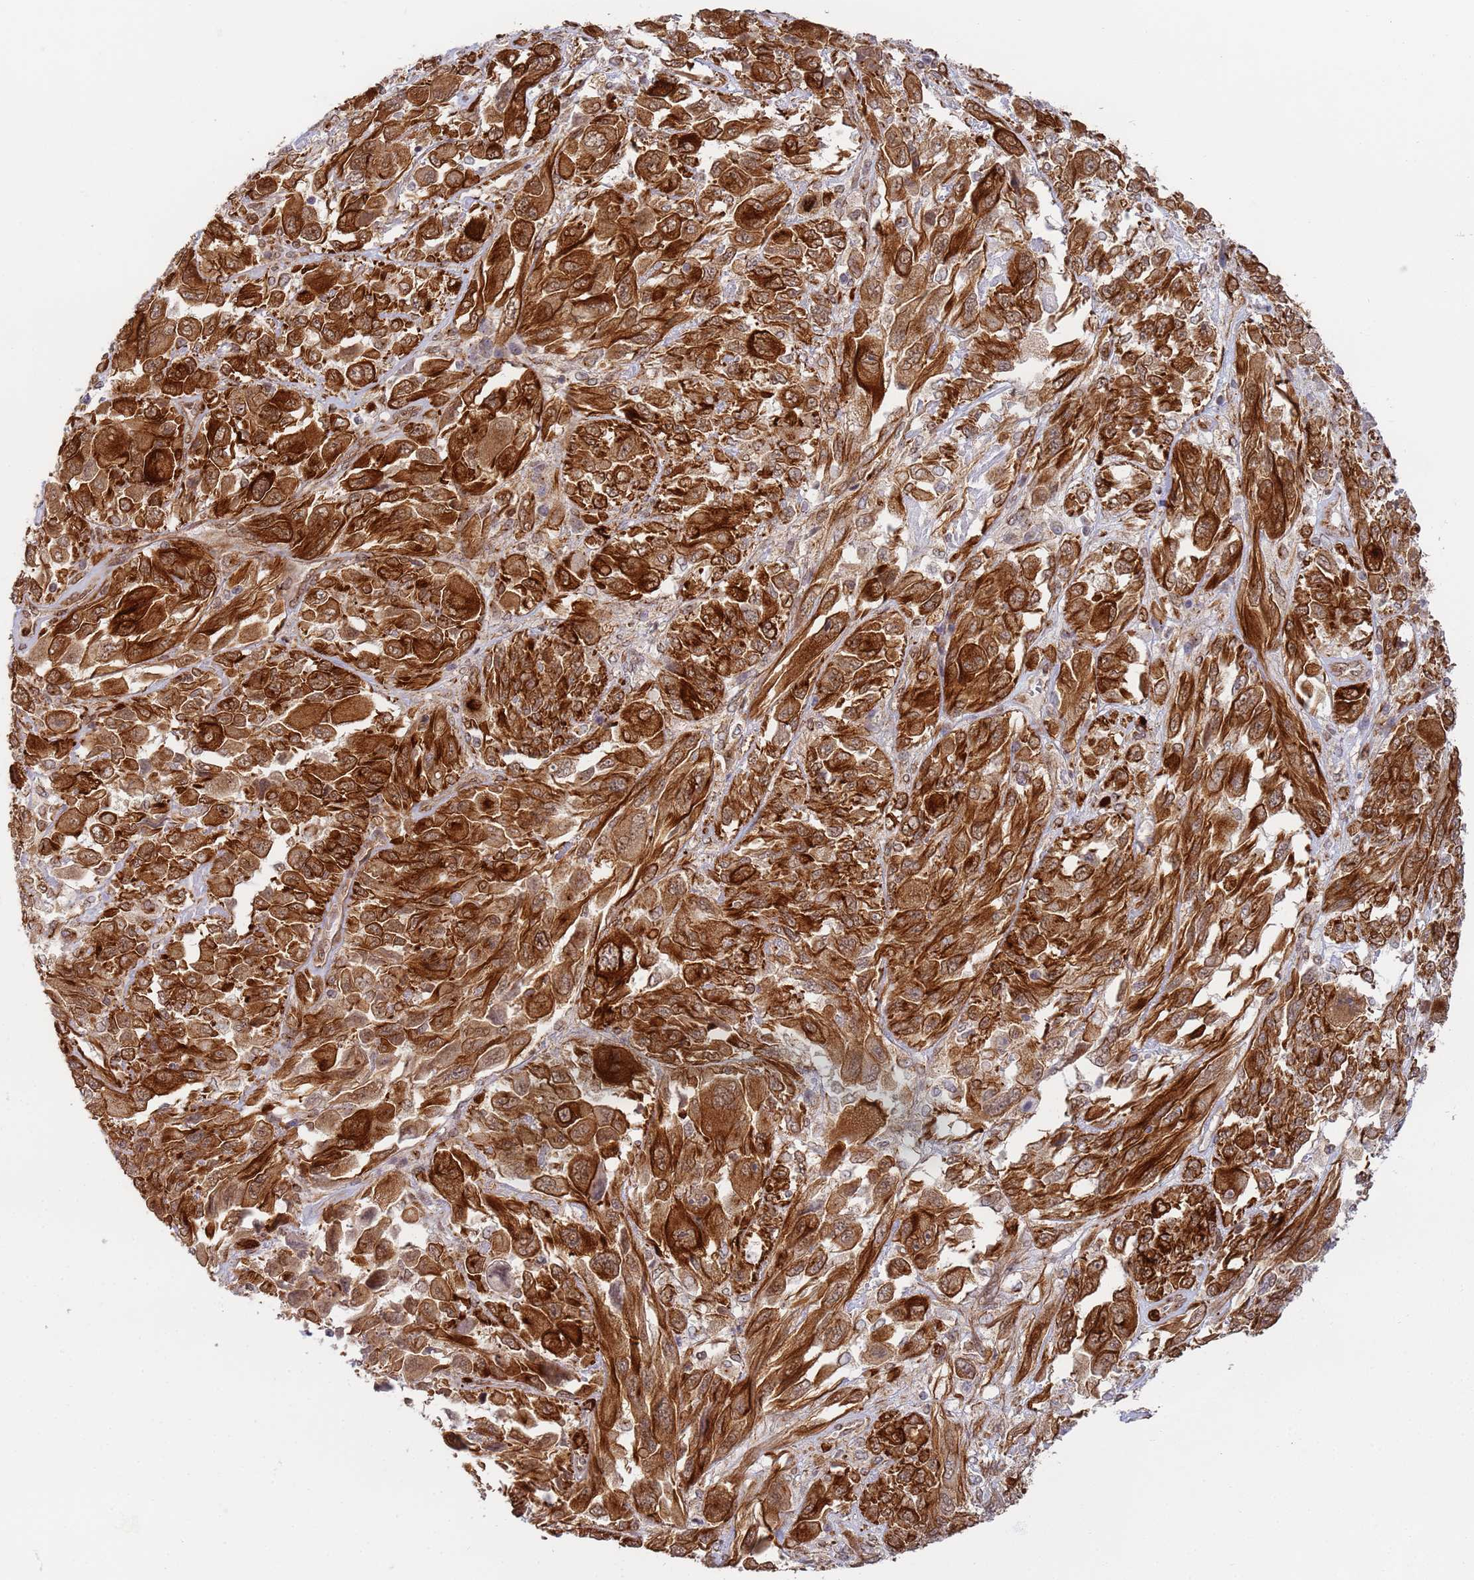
{"staining": {"intensity": "strong", "quantity": ">75%", "location": "cytoplasmic/membranous"}, "tissue": "melanoma", "cell_type": "Tumor cells", "image_type": "cancer", "snomed": [{"axis": "morphology", "description": "Malignant melanoma, NOS"}, {"axis": "topography", "description": "Skin"}], "caption": "Strong cytoplasmic/membranous protein staining is seen in approximately >75% of tumor cells in malignant melanoma.", "gene": "CEP170", "patient": {"sex": "female", "age": 91}}